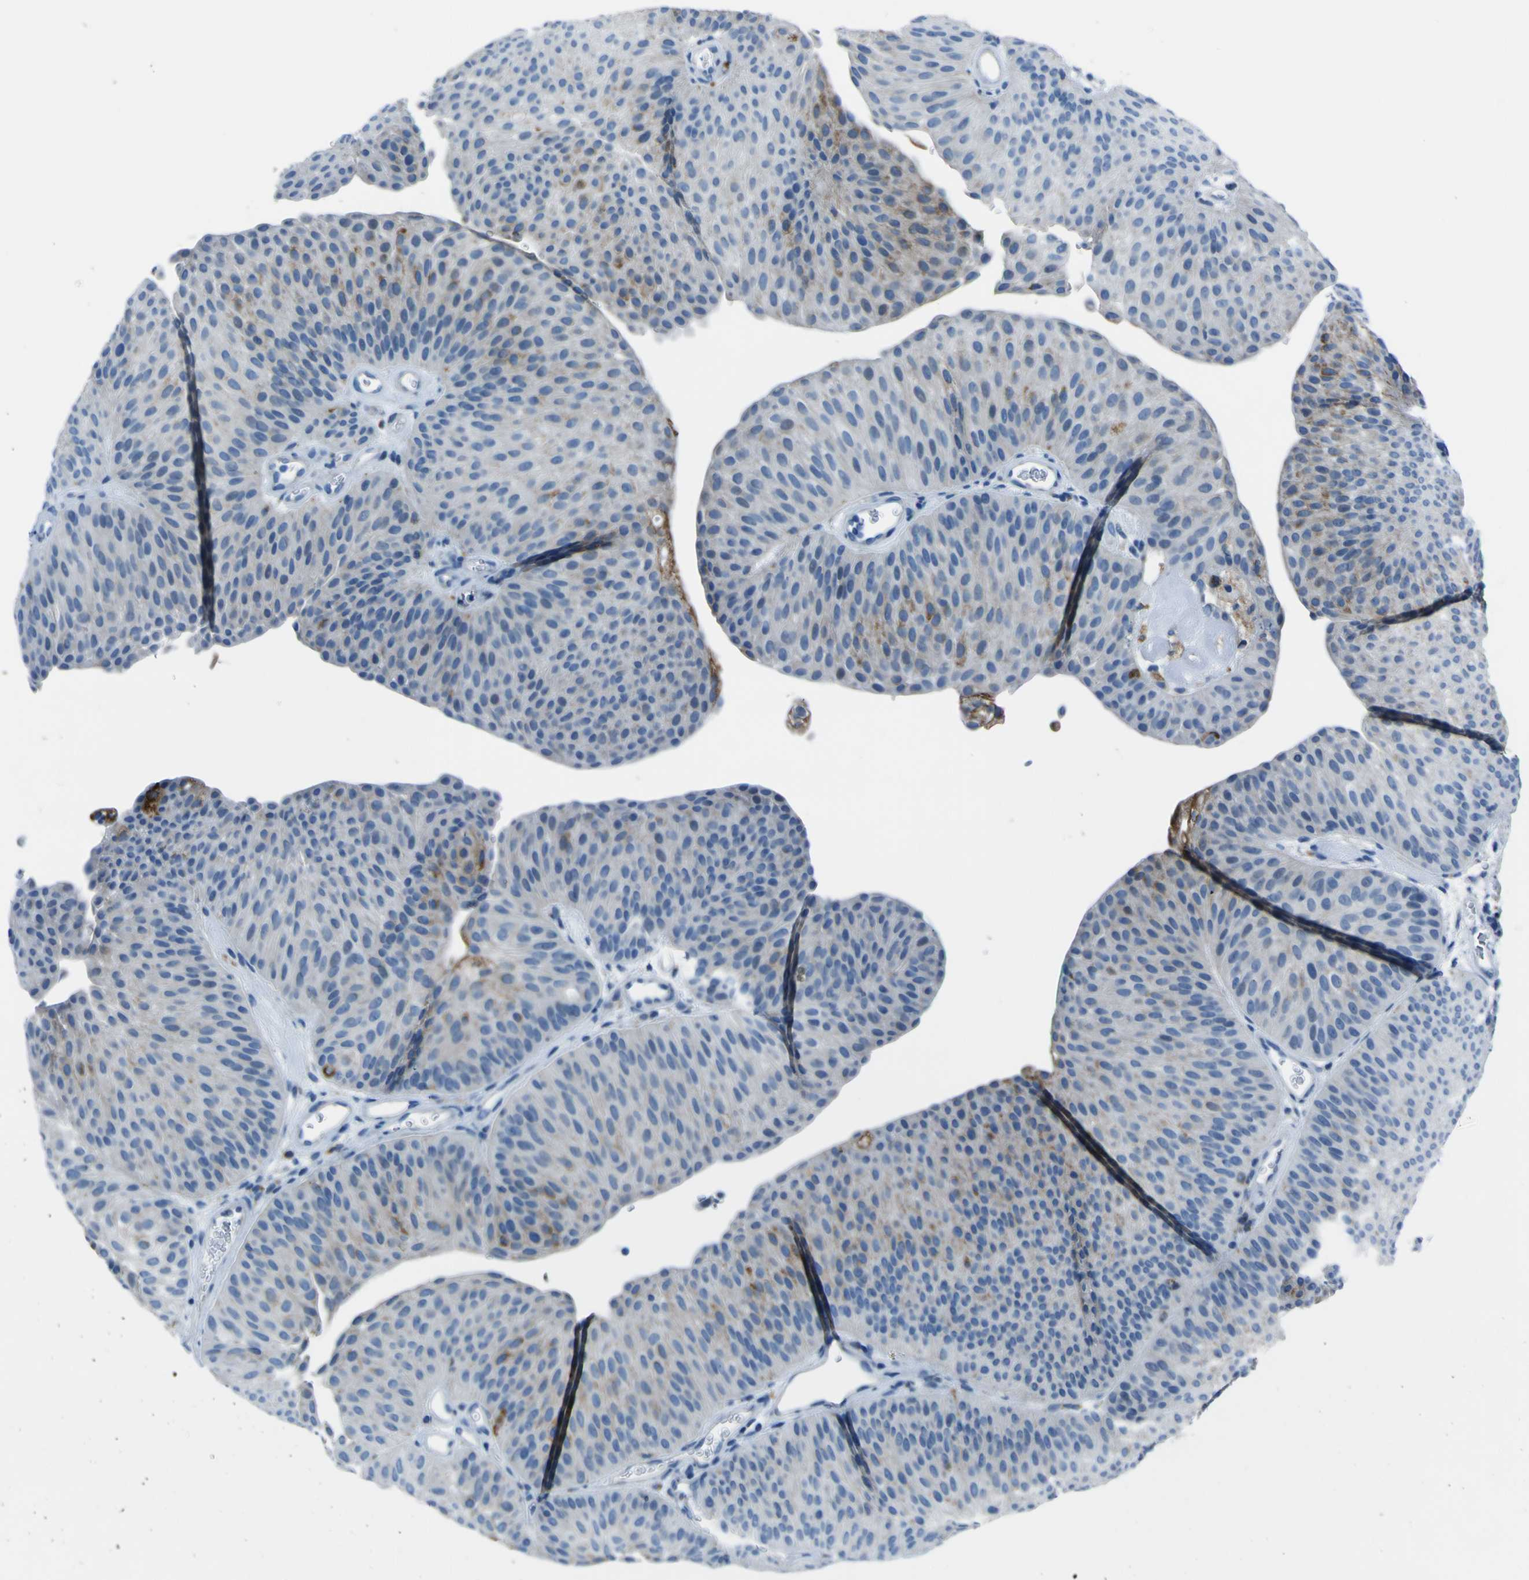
{"staining": {"intensity": "moderate", "quantity": "<25%", "location": "cytoplasmic/membranous"}, "tissue": "urothelial cancer", "cell_type": "Tumor cells", "image_type": "cancer", "snomed": [{"axis": "morphology", "description": "Urothelial carcinoma, Low grade"}, {"axis": "topography", "description": "Urinary bladder"}], "caption": "Tumor cells display low levels of moderate cytoplasmic/membranous staining in about <25% of cells in human urothelial cancer.", "gene": "ACSL1", "patient": {"sex": "female", "age": 60}}